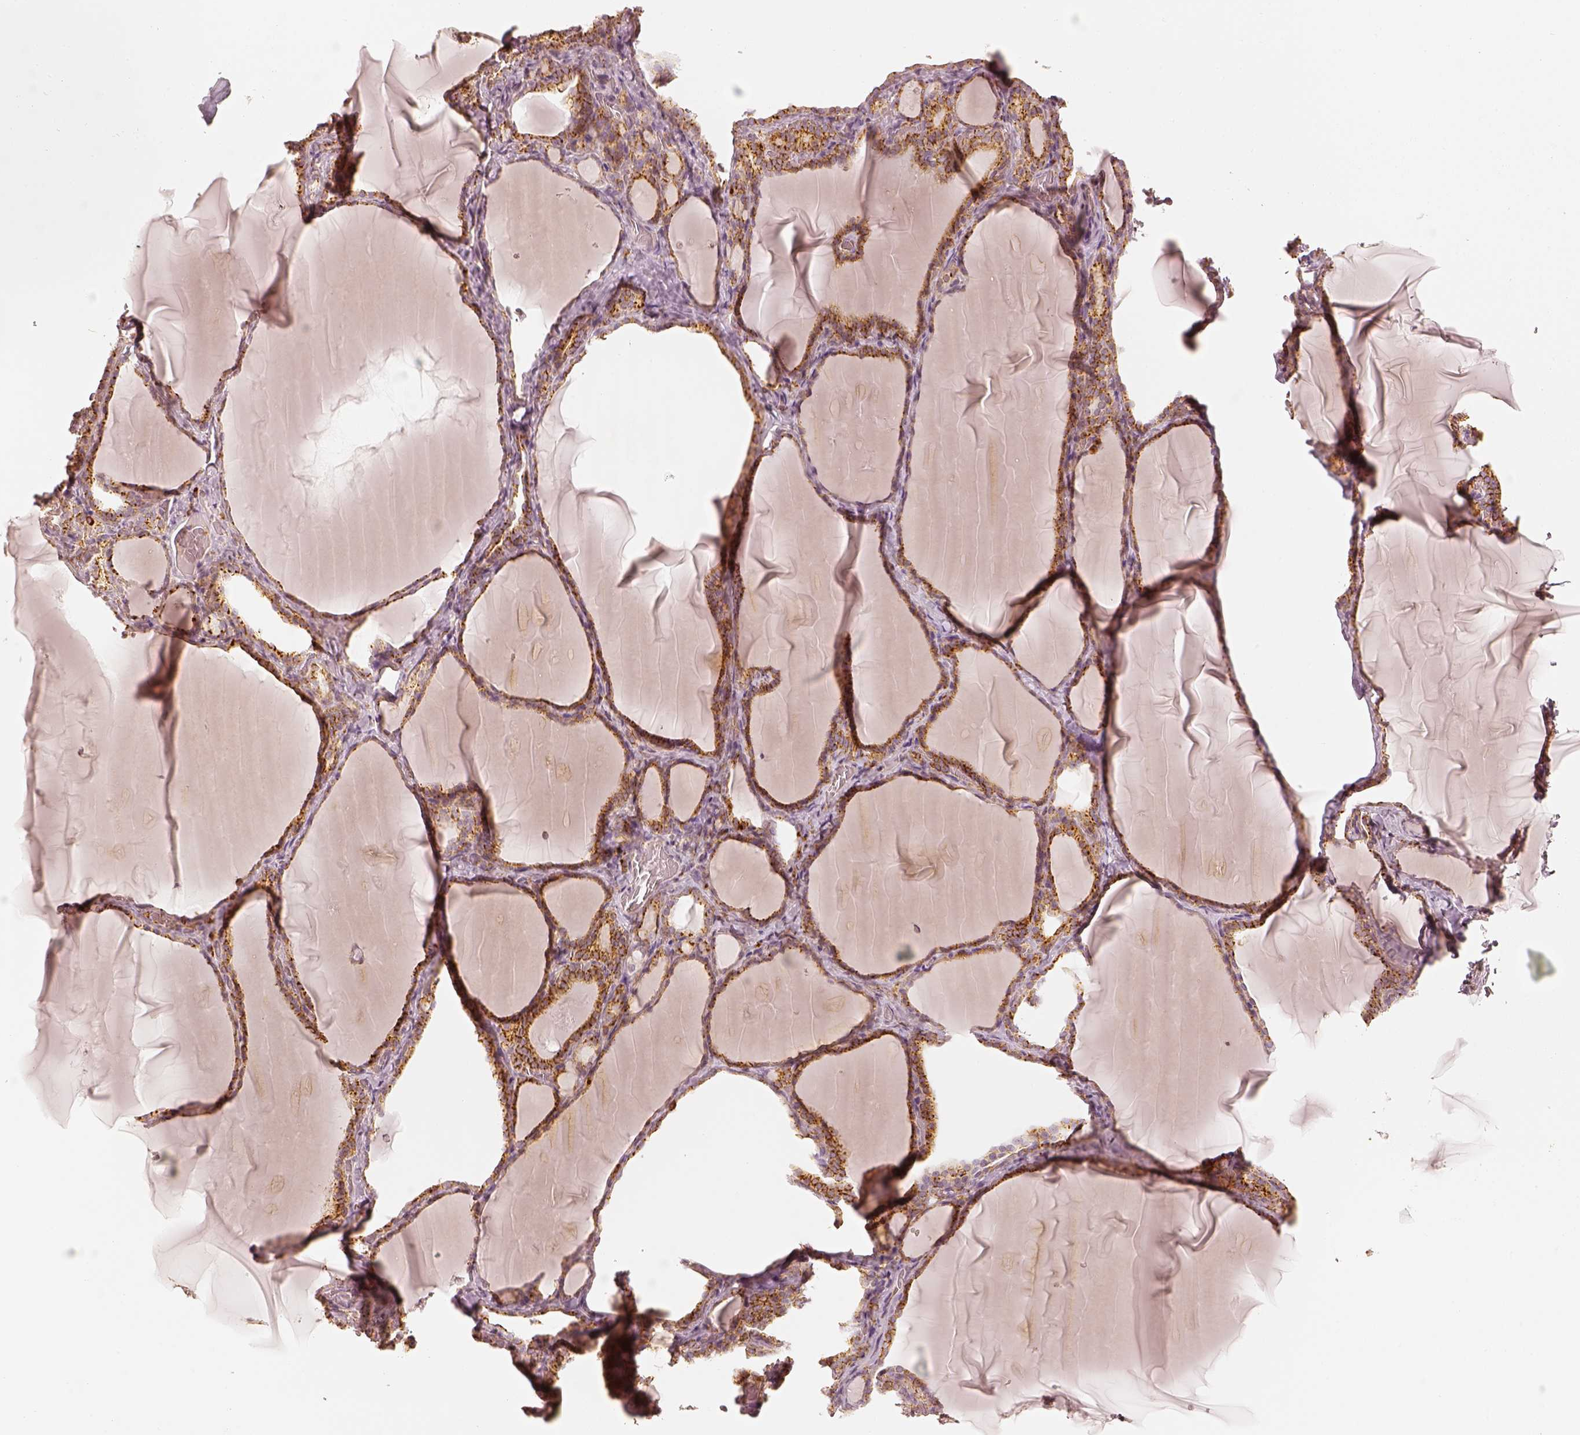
{"staining": {"intensity": "moderate", "quantity": "25%-75%", "location": "cytoplasmic/membranous"}, "tissue": "thyroid gland", "cell_type": "Glandular cells", "image_type": "normal", "snomed": [{"axis": "morphology", "description": "Normal tissue, NOS"}, {"axis": "morphology", "description": "Hyperplasia, NOS"}, {"axis": "topography", "description": "Thyroid gland"}], "caption": "Benign thyroid gland was stained to show a protein in brown. There is medium levels of moderate cytoplasmic/membranous expression in about 25%-75% of glandular cells. The protein of interest is stained brown, and the nuclei are stained in blue (DAB IHC with brightfield microscopy, high magnification).", "gene": "GORASP2", "patient": {"sex": "female", "age": 27}}